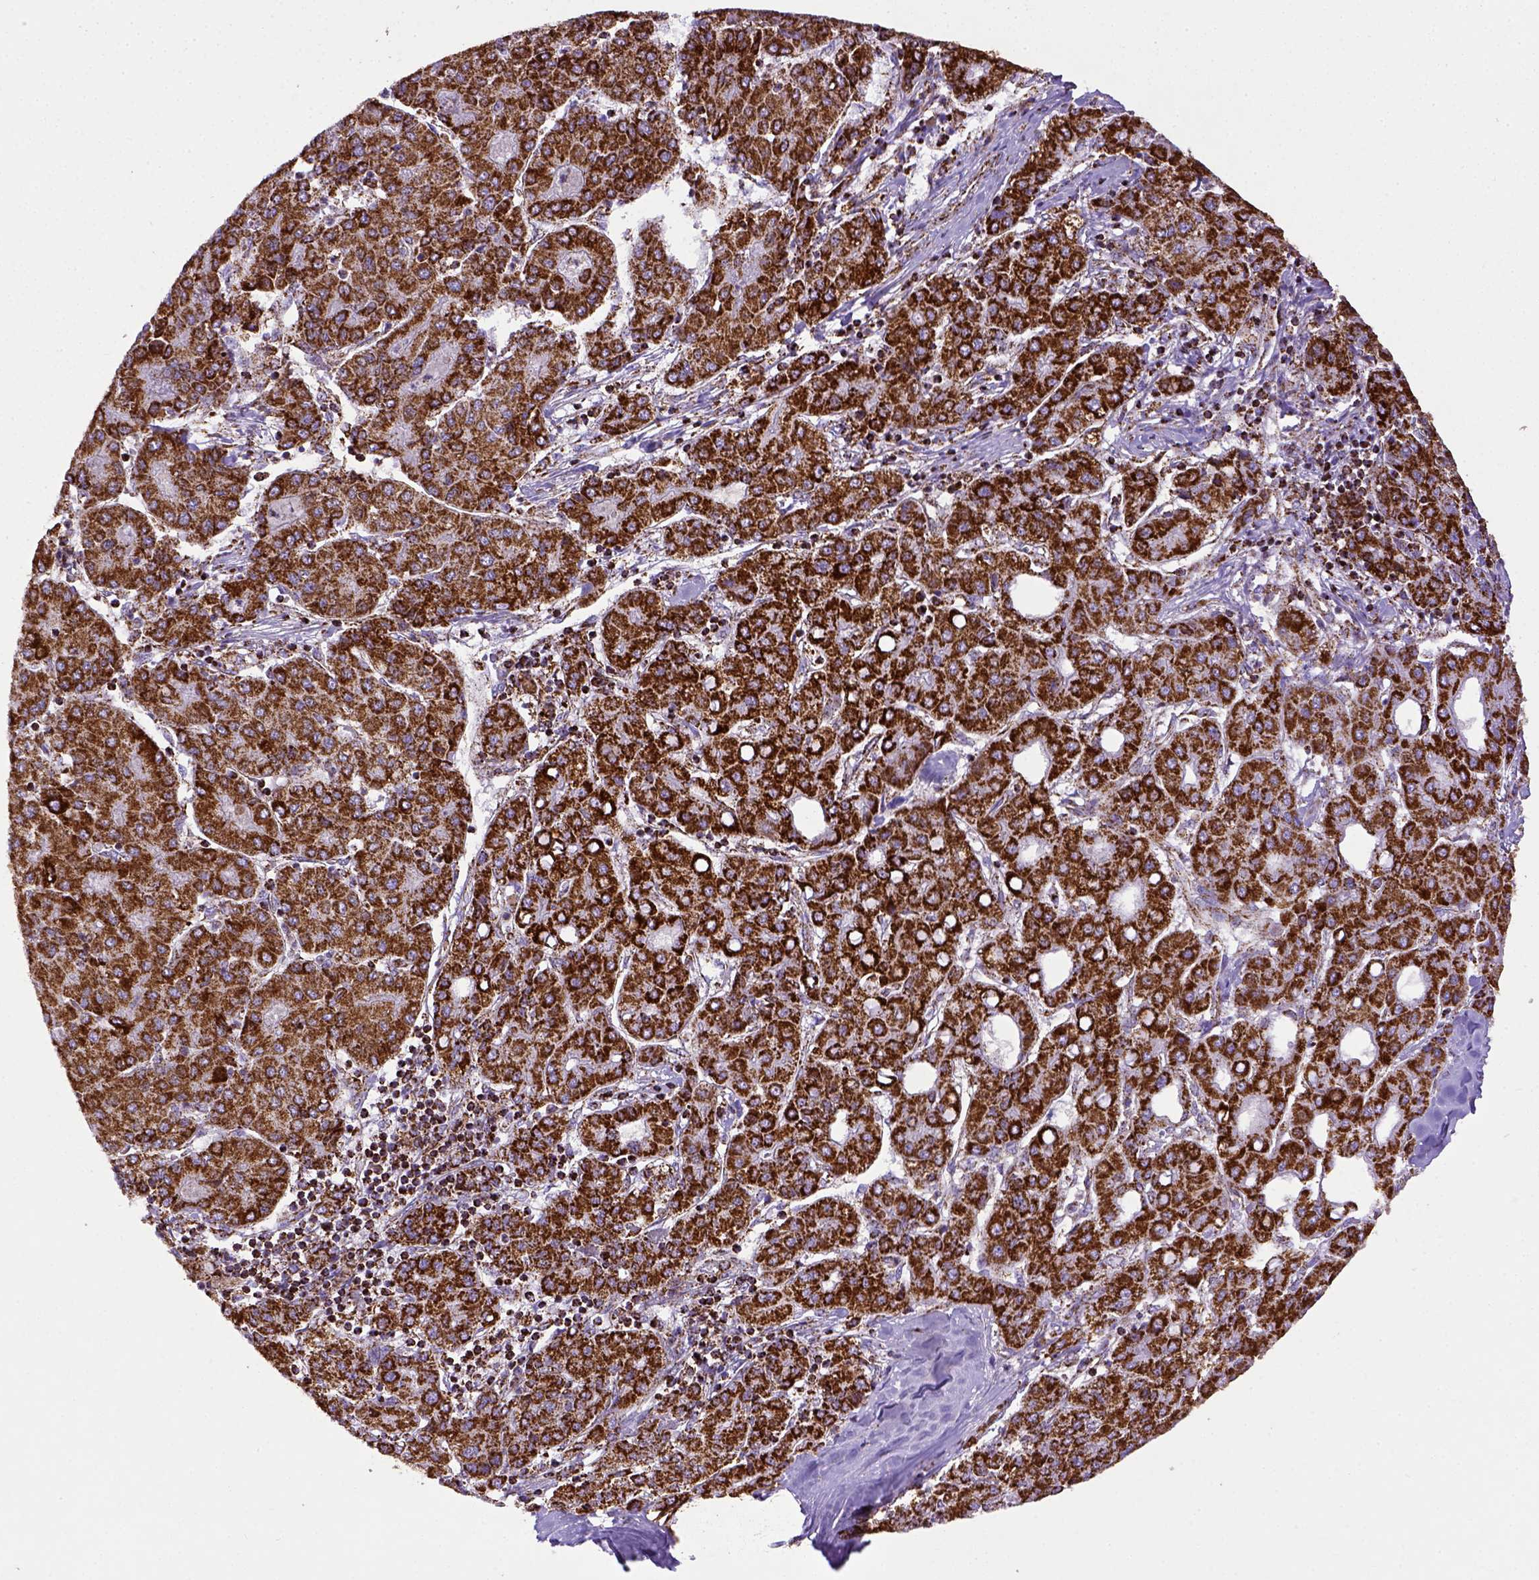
{"staining": {"intensity": "strong", "quantity": ">75%", "location": "cytoplasmic/membranous"}, "tissue": "liver cancer", "cell_type": "Tumor cells", "image_type": "cancer", "snomed": [{"axis": "morphology", "description": "Carcinoma, Hepatocellular, NOS"}, {"axis": "topography", "description": "Liver"}], "caption": "Tumor cells exhibit strong cytoplasmic/membranous expression in about >75% of cells in liver cancer (hepatocellular carcinoma). The protein is shown in brown color, while the nuclei are stained blue.", "gene": "MT-CO1", "patient": {"sex": "male", "age": 65}}